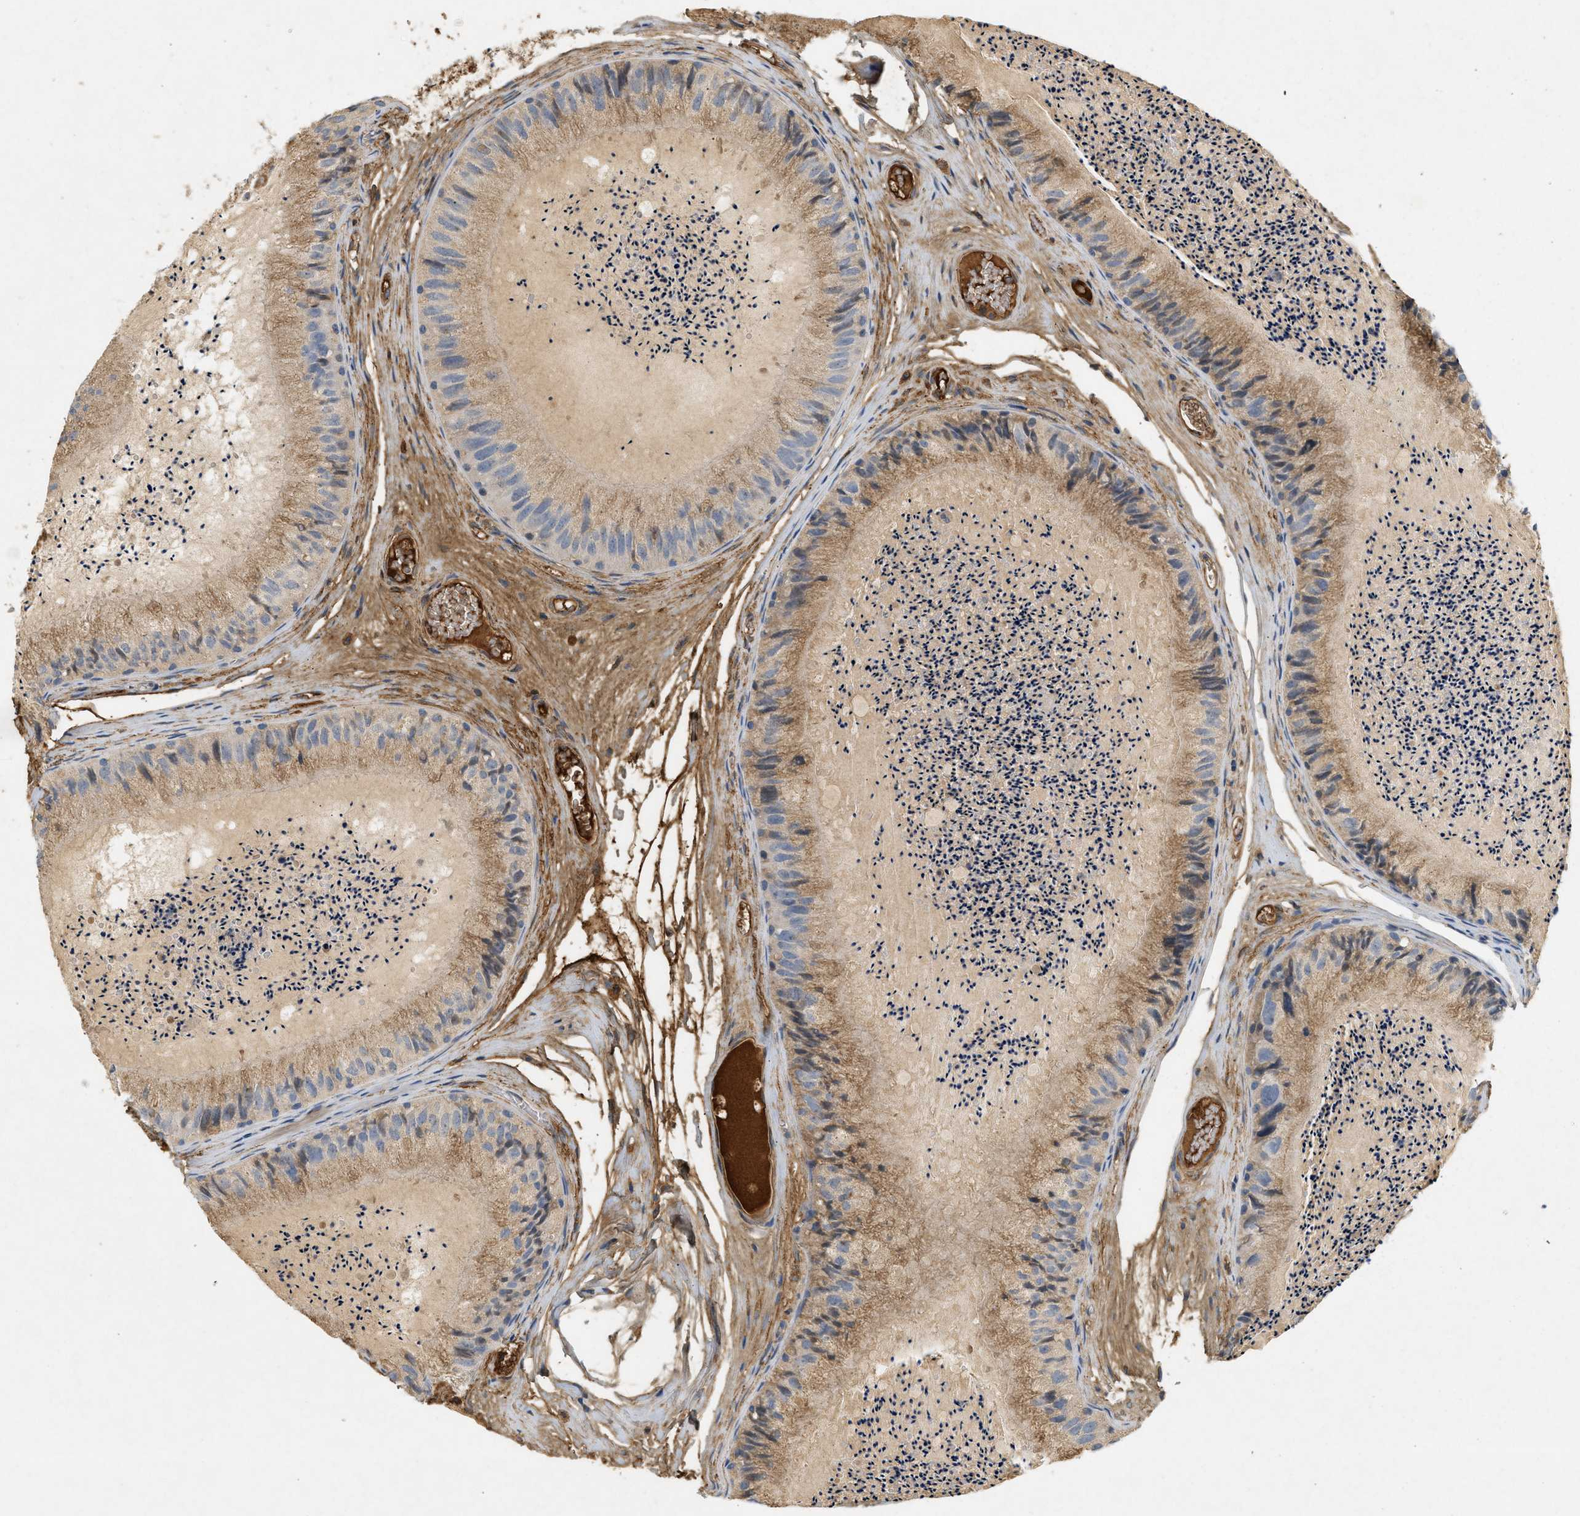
{"staining": {"intensity": "moderate", "quantity": ">75%", "location": "cytoplasmic/membranous,nuclear"}, "tissue": "epididymis", "cell_type": "Glandular cells", "image_type": "normal", "snomed": [{"axis": "morphology", "description": "Normal tissue, NOS"}, {"axis": "topography", "description": "Epididymis"}], "caption": "A histopathology image of epididymis stained for a protein shows moderate cytoplasmic/membranous,nuclear brown staining in glandular cells.", "gene": "F8", "patient": {"sex": "male", "age": 31}}